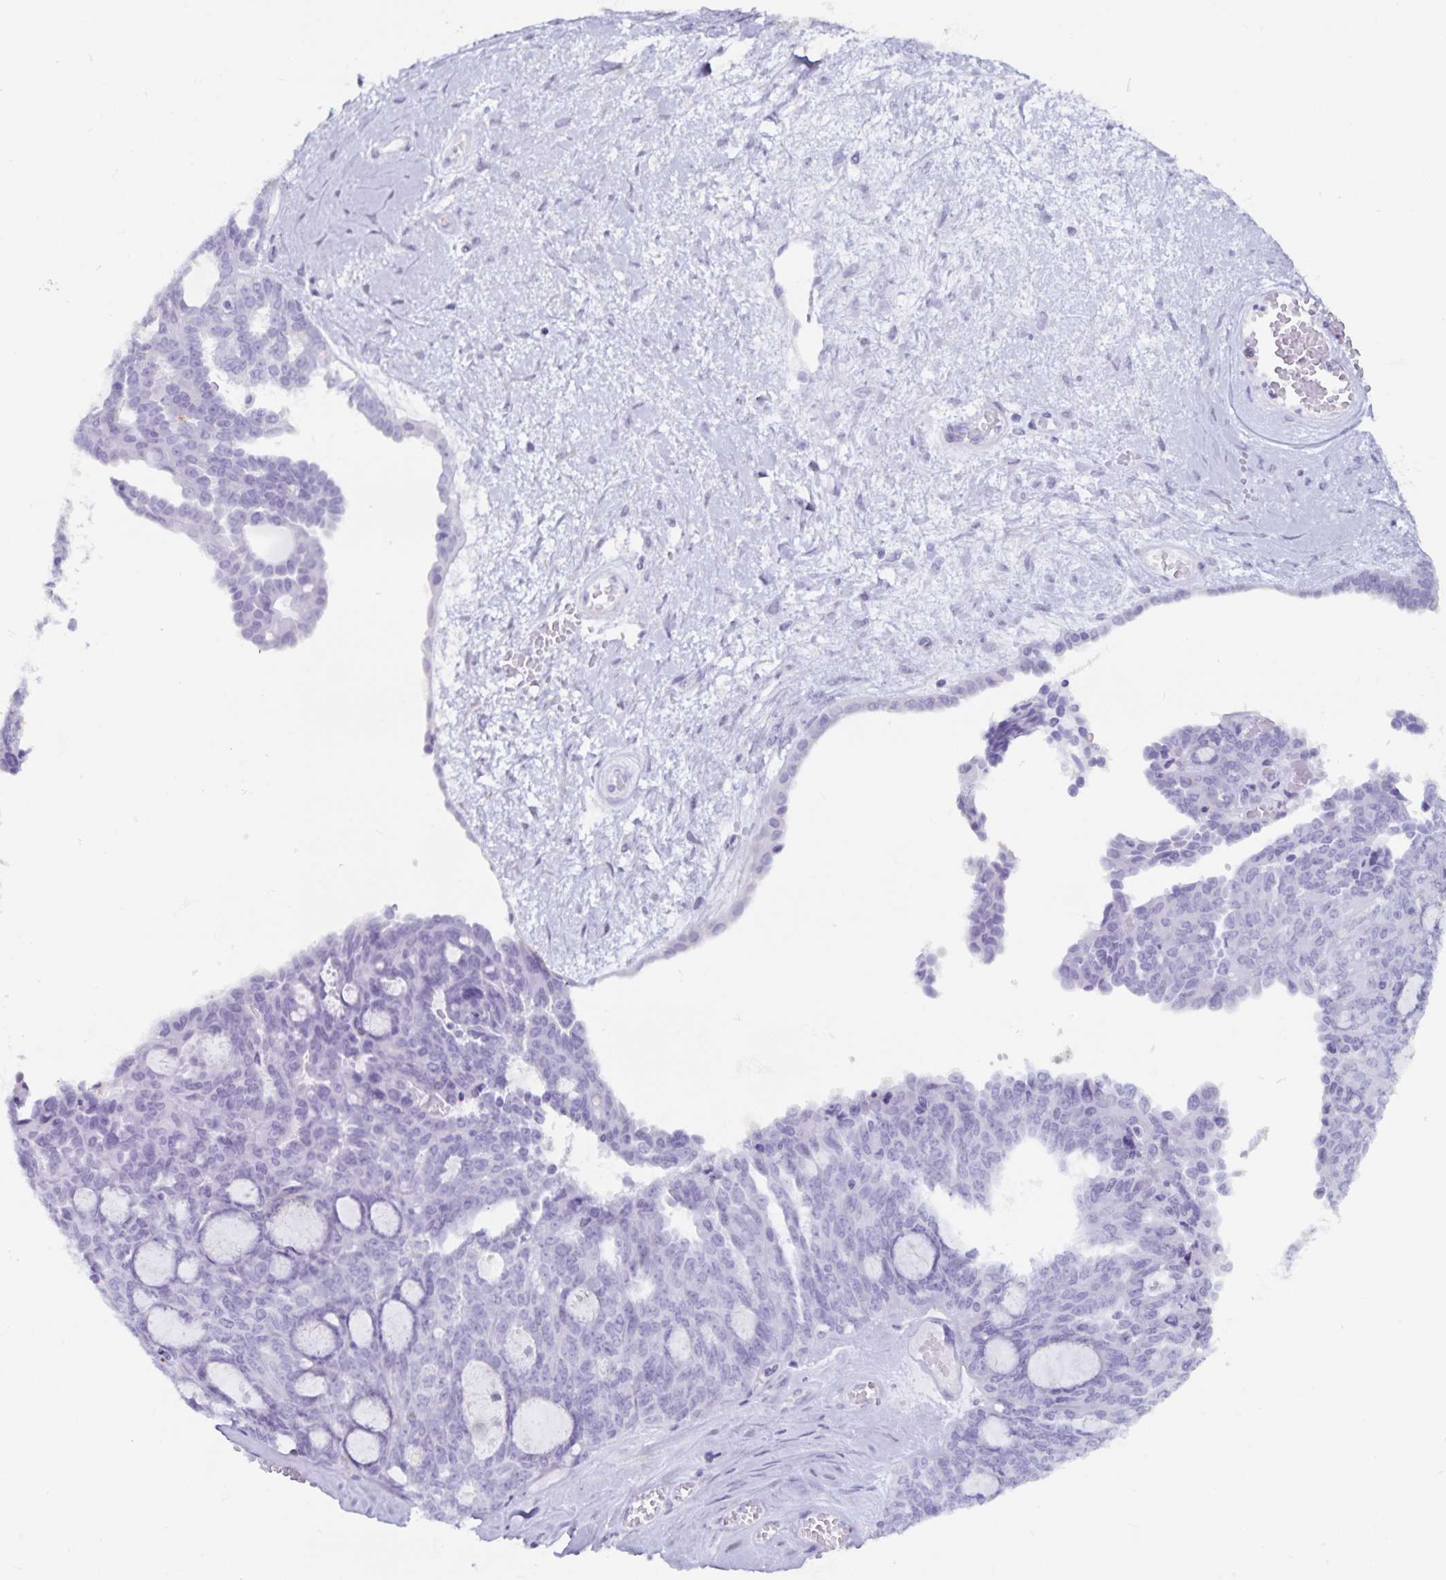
{"staining": {"intensity": "negative", "quantity": "none", "location": "none"}, "tissue": "ovarian cancer", "cell_type": "Tumor cells", "image_type": "cancer", "snomed": [{"axis": "morphology", "description": "Cystadenocarcinoma, serous, NOS"}, {"axis": "topography", "description": "Ovary"}], "caption": "This is an immunohistochemistry (IHC) micrograph of serous cystadenocarcinoma (ovarian). There is no positivity in tumor cells.", "gene": "GPR137", "patient": {"sex": "female", "age": 71}}